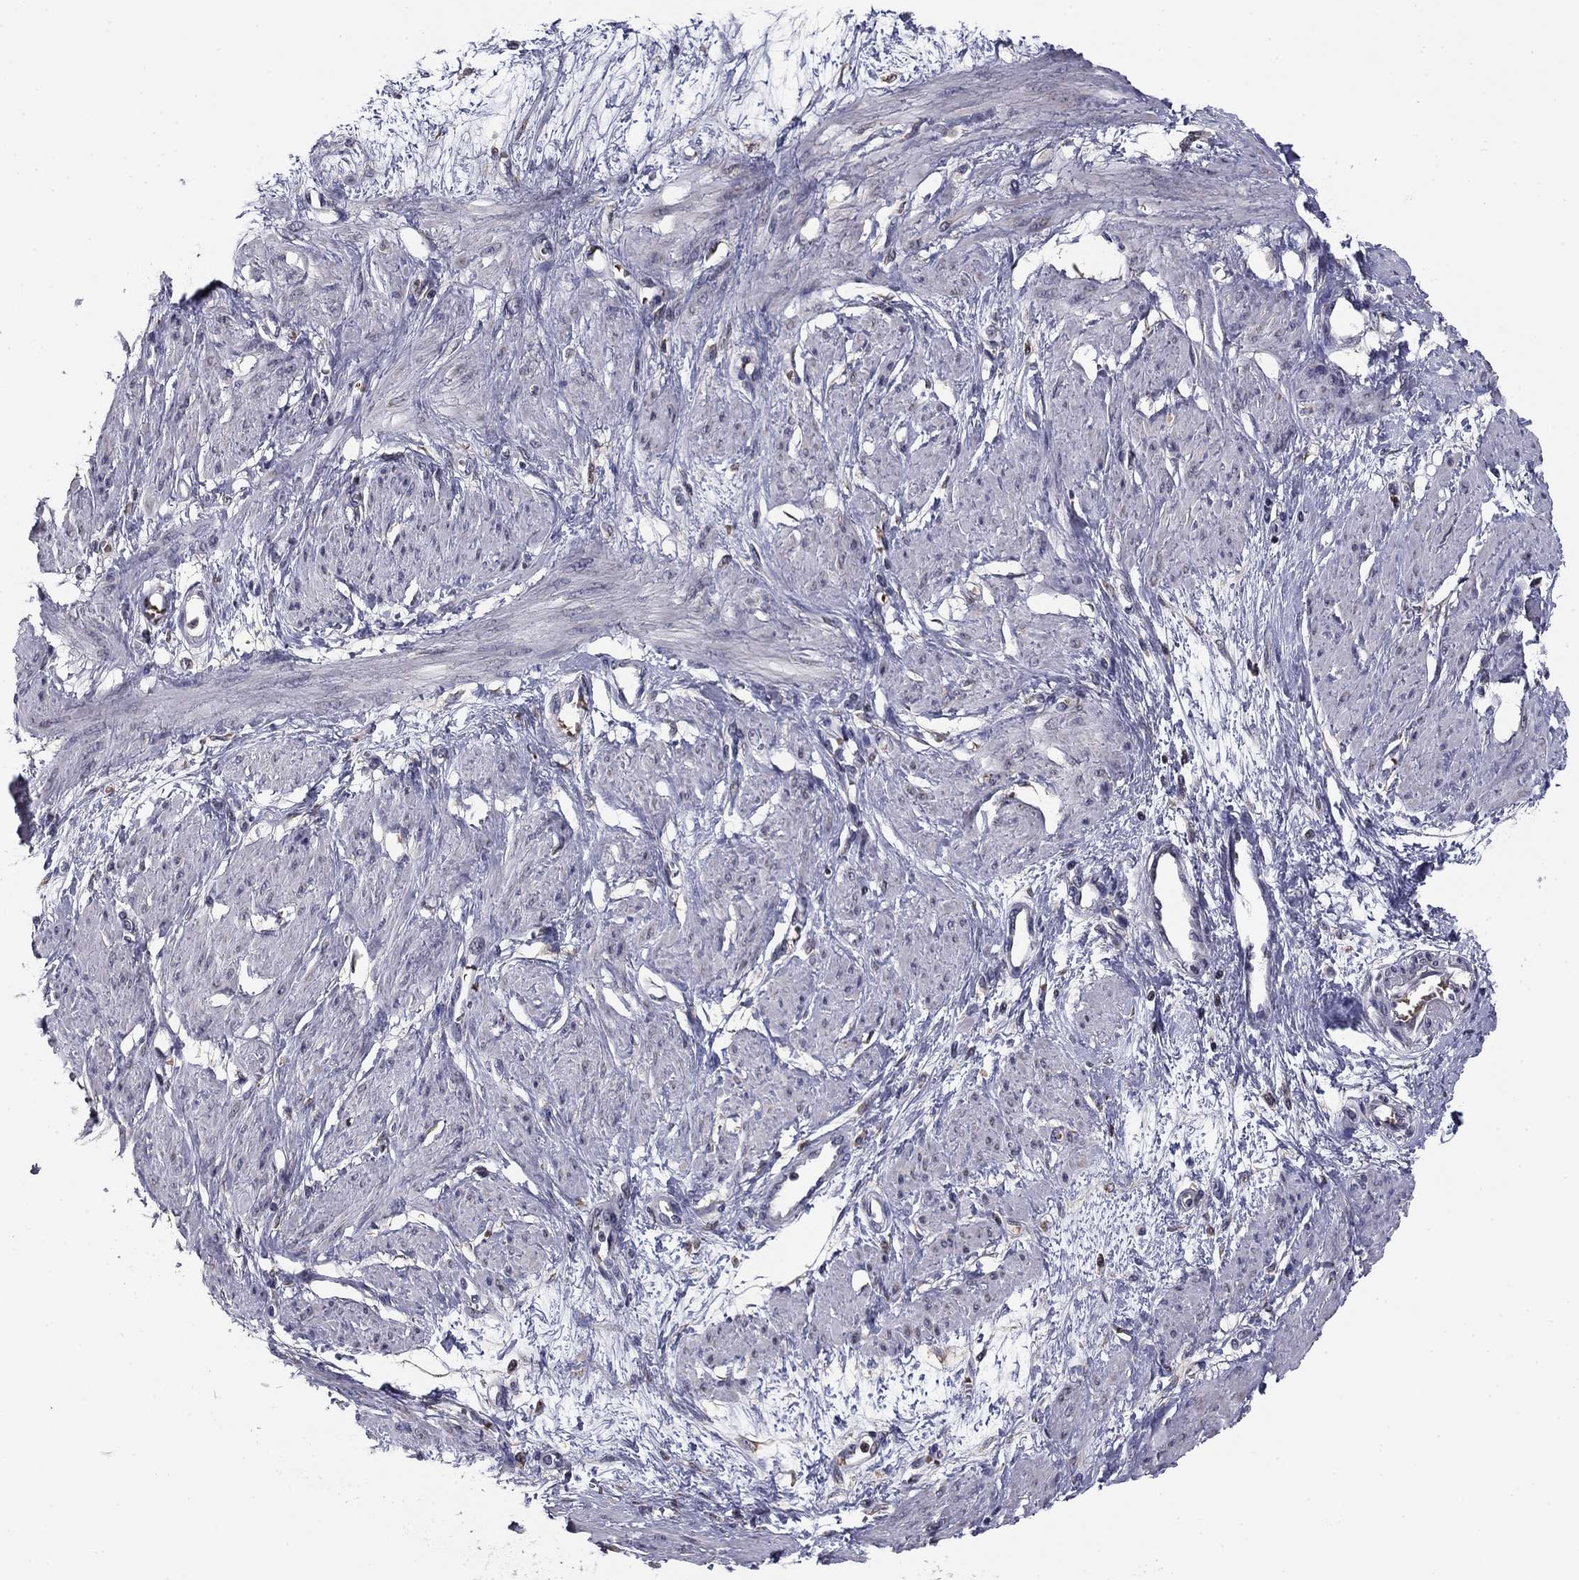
{"staining": {"intensity": "negative", "quantity": "none", "location": "none"}, "tissue": "smooth muscle", "cell_type": "Smooth muscle cells", "image_type": "normal", "snomed": [{"axis": "morphology", "description": "Normal tissue, NOS"}, {"axis": "topography", "description": "Smooth muscle"}, {"axis": "topography", "description": "Uterus"}], "caption": "IHC of benign smooth muscle reveals no staining in smooth muscle cells. The staining was performed using DAB to visualize the protein expression in brown, while the nuclei were stained in blue with hematoxylin (Magnification: 20x).", "gene": "HSPB2", "patient": {"sex": "female", "age": 39}}